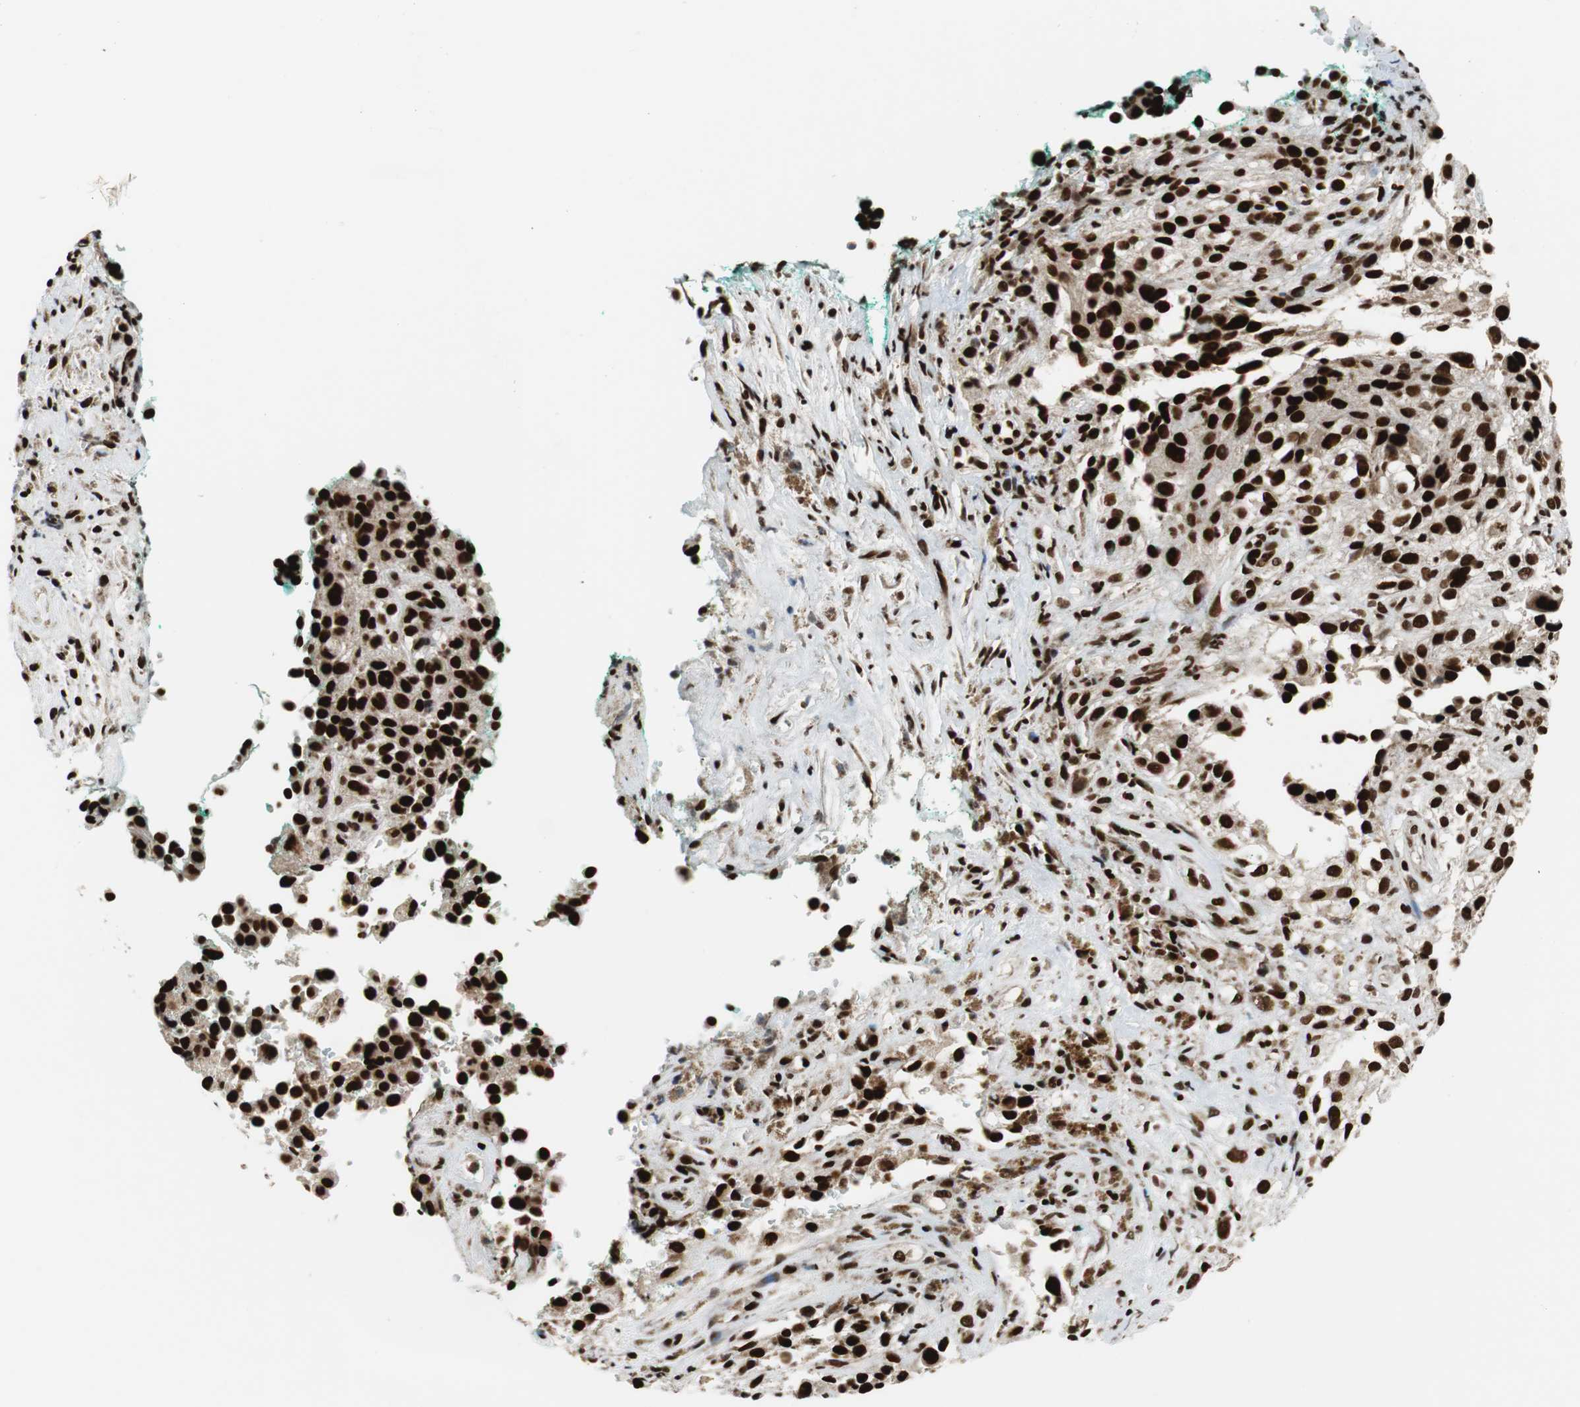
{"staining": {"intensity": "strong", "quantity": ">75%", "location": "nuclear"}, "tissue": "melanoma", "cell_type": "Tumor cells", "image_type": "cancer", "snomed": [{"axis": "morphology", "description": "Necrosis, NOS"}, {"axis": "morphology", "description": "Malignant melanoma, NOS"}, {"axis": "topography", "description": "Skin"}], "caption": "Immunohistochemistry image of neoplastic tissue: melanoma stained using immunohistochemistry demonstrates high levels of strong protein expression localized specifically in the nuclear of tumor cells, appearing as a nuclear brown color.", "gene": "HDAC1", "patient": {"sex": "female", "age": 87}}